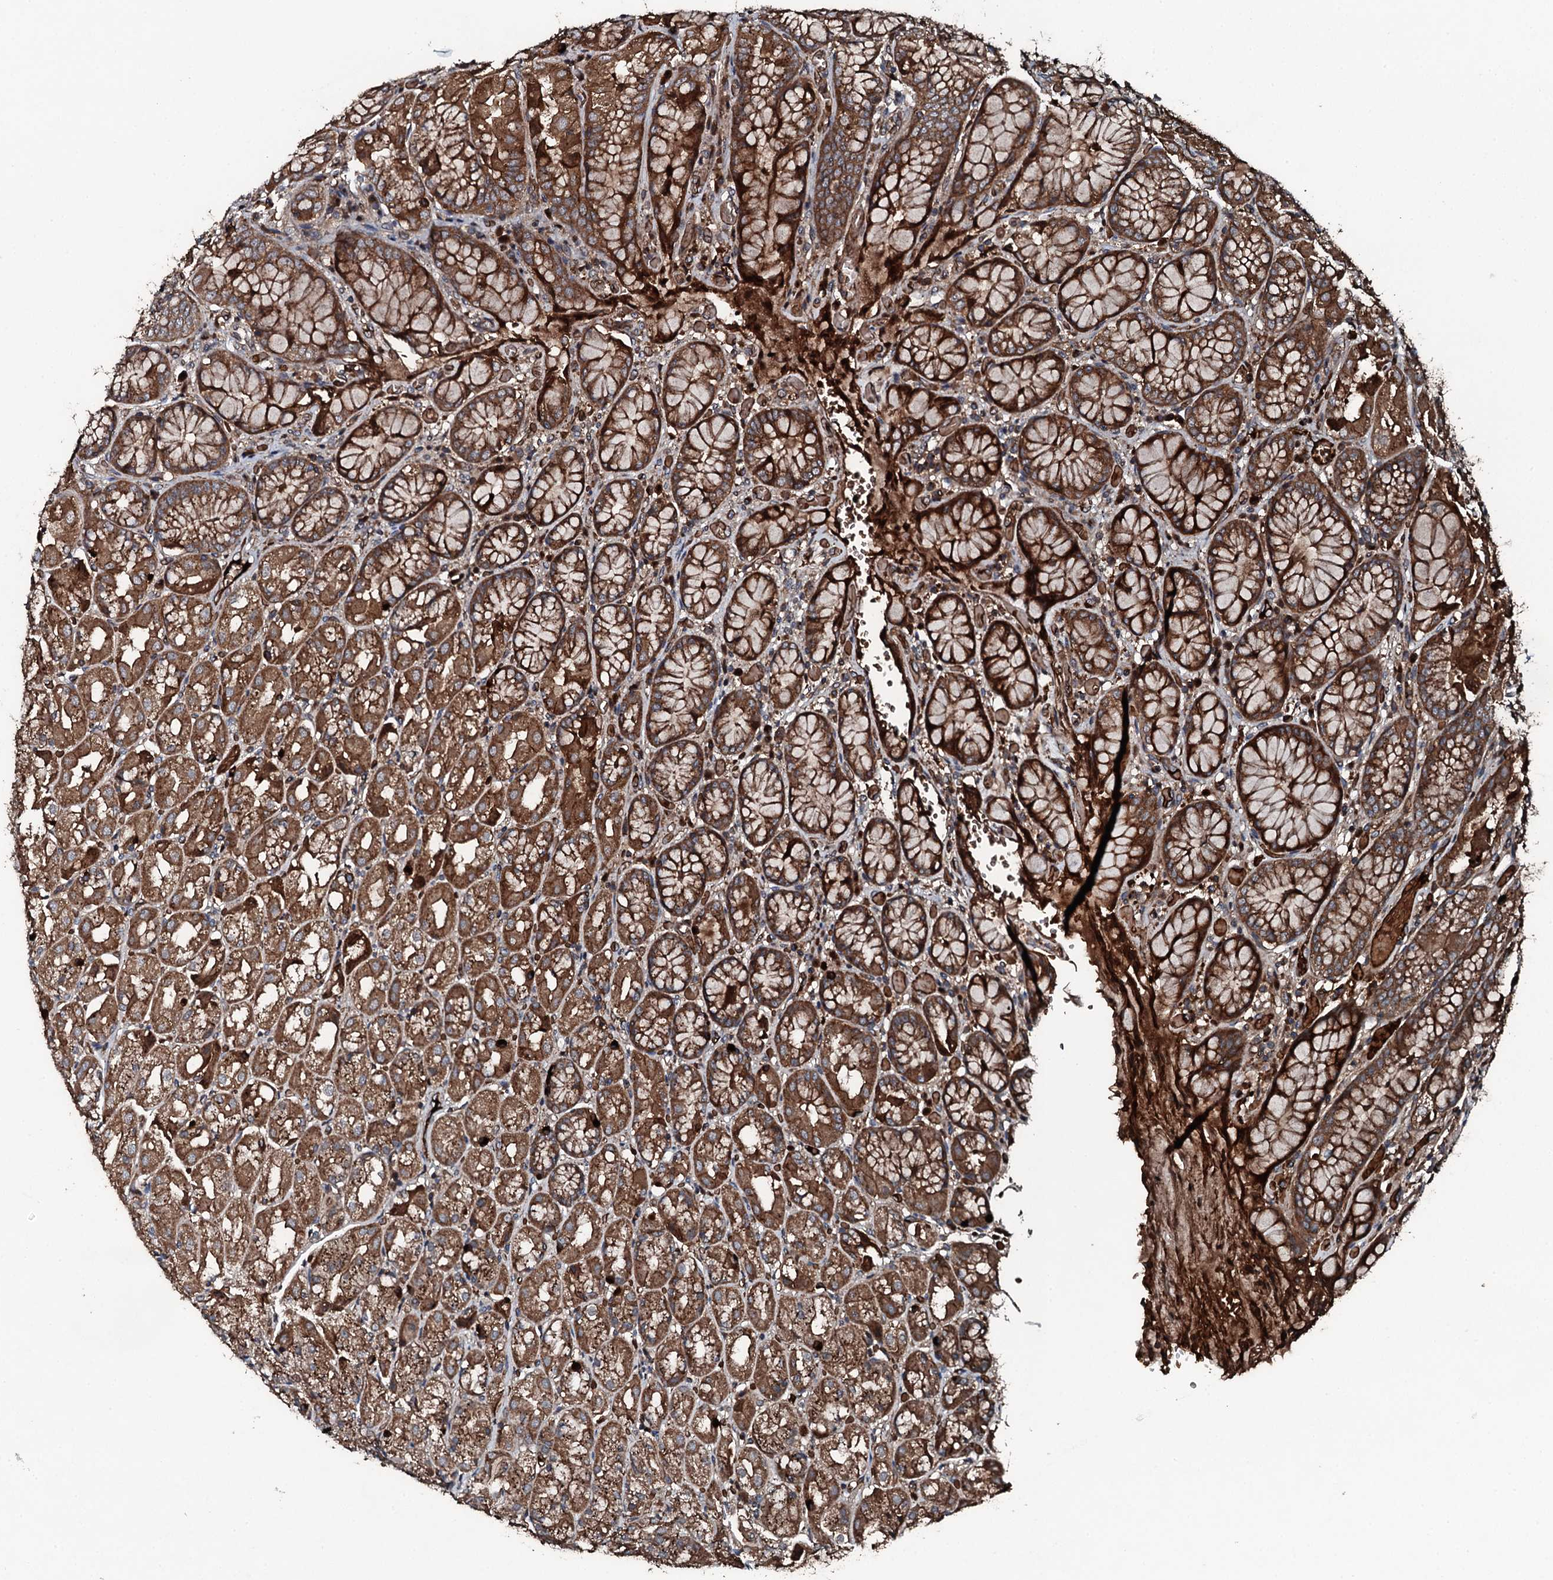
{"staining": {"intensity": "strong", "quantity": ">75%", "location": "cytoplasmic/membranous"}, "tissue": "stomach", "cell_type": "Glandular cells", "image_type": "normal", "snomed": [{"axis": "morphology", "description": "Normal tissue, NOS"}, {"axis": "topography", "description": "Stomach, upper"}], "caption": "Immunohistochemistry (IHC) of benign human stomach displays high levels of strong cytoplasmic/membranous expression in approximately >75% of glandular cells.", "gene": "TRIM7", "patient": {"sex": "male", "age": 72}}